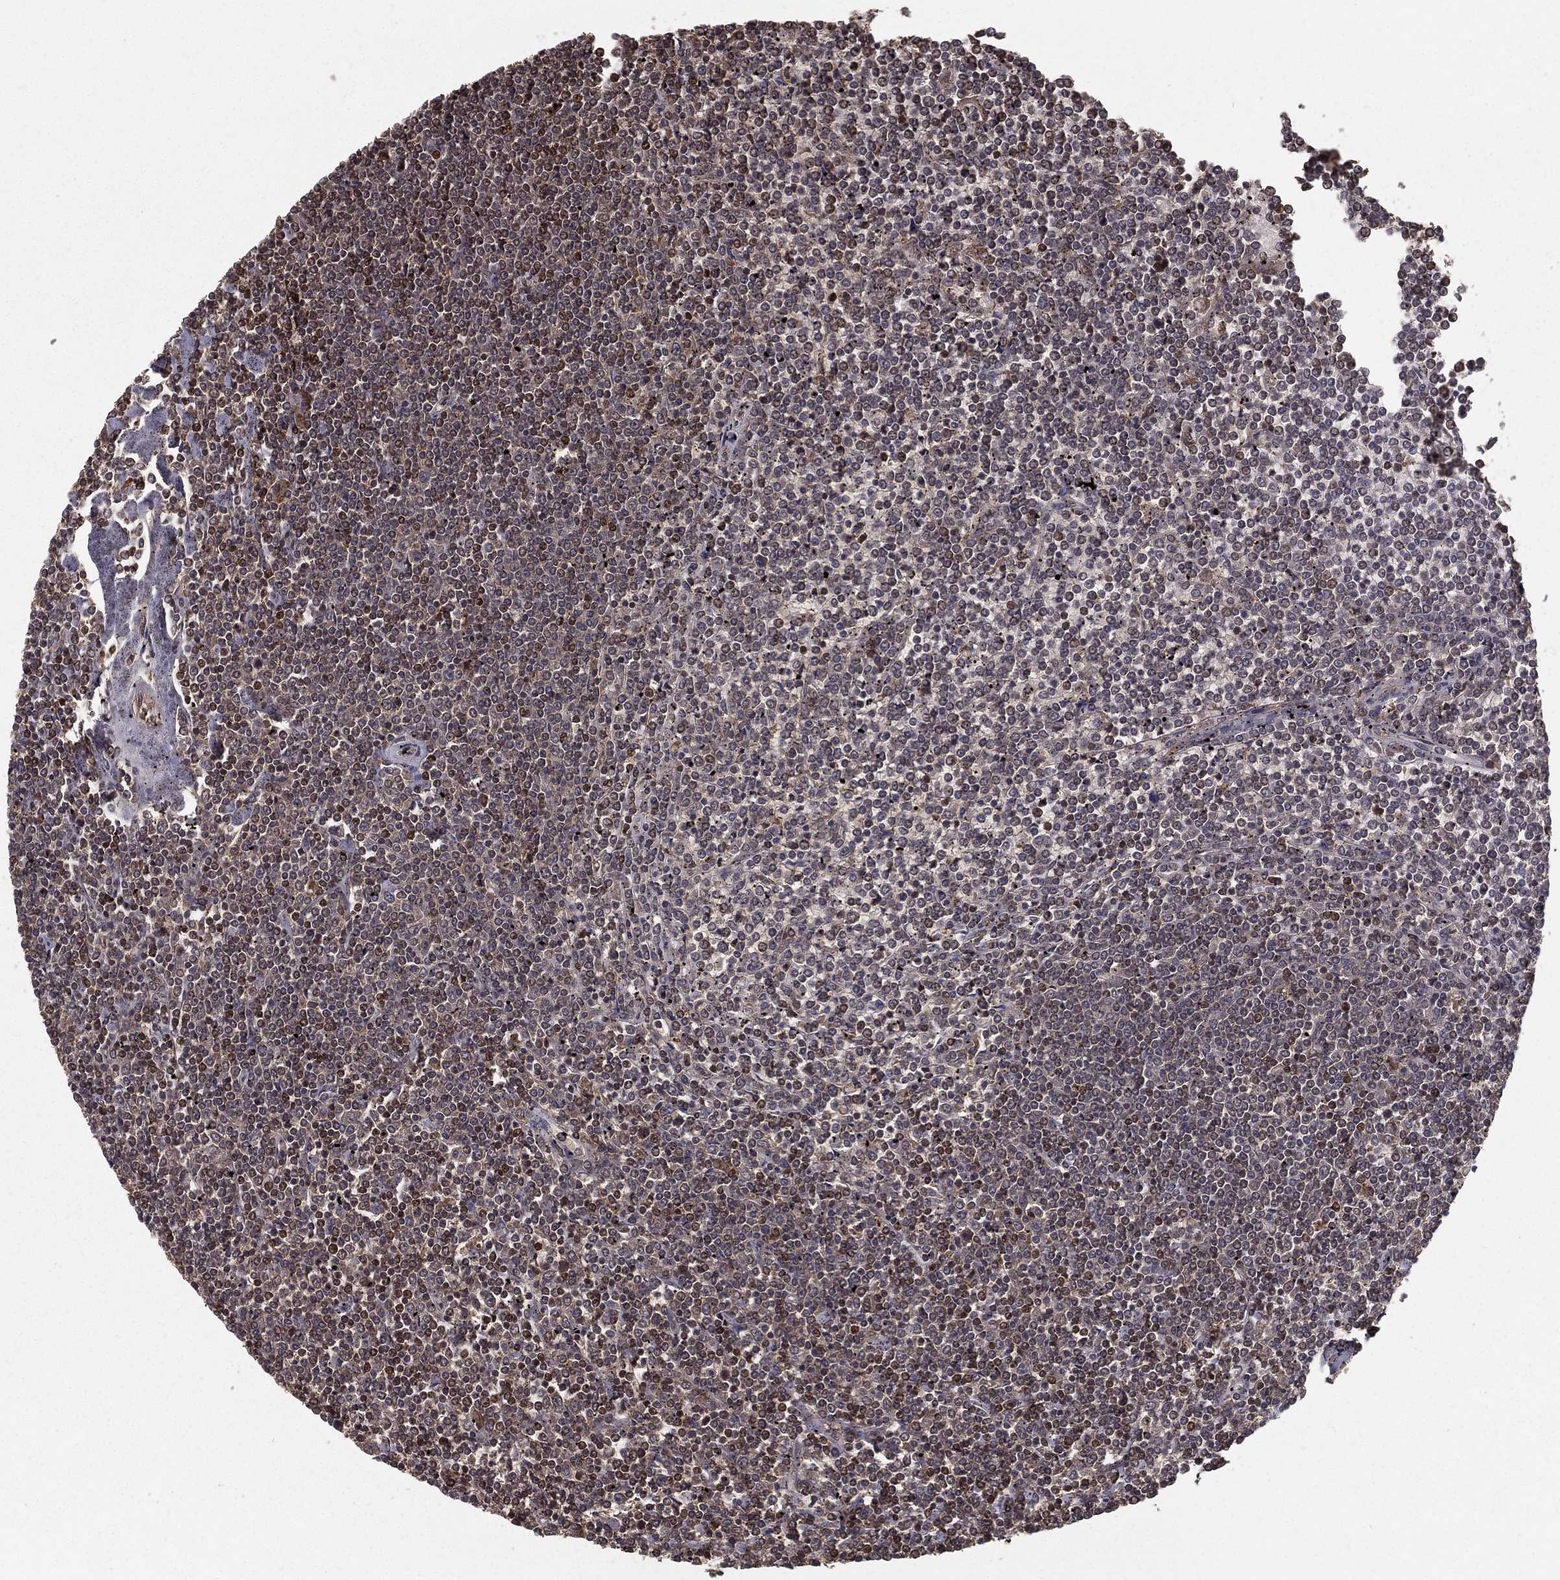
{"staining": {"intensity": "moderate", "quantity": "<25%", "location": "nuclear"}, "tissue": "lymphoma", "cell_type": "Tumor cells", "image_type": "cancer", "snomed": [{"axis": "morphology", "description": "Malignant lymphoma, non-Hodgkin's type, Low grade"}, {"axis": "topography", "description": "Spleen"}], "caption": "The photomicrograph exhibits a brown stain indicating the presence of a protein in the nuclear of tumor cells in malignant lymphoma, non-Hodgkin's type (low-grade).", "gene": "SLC6A6", "patient": {"sex": "female", "age": 19}}